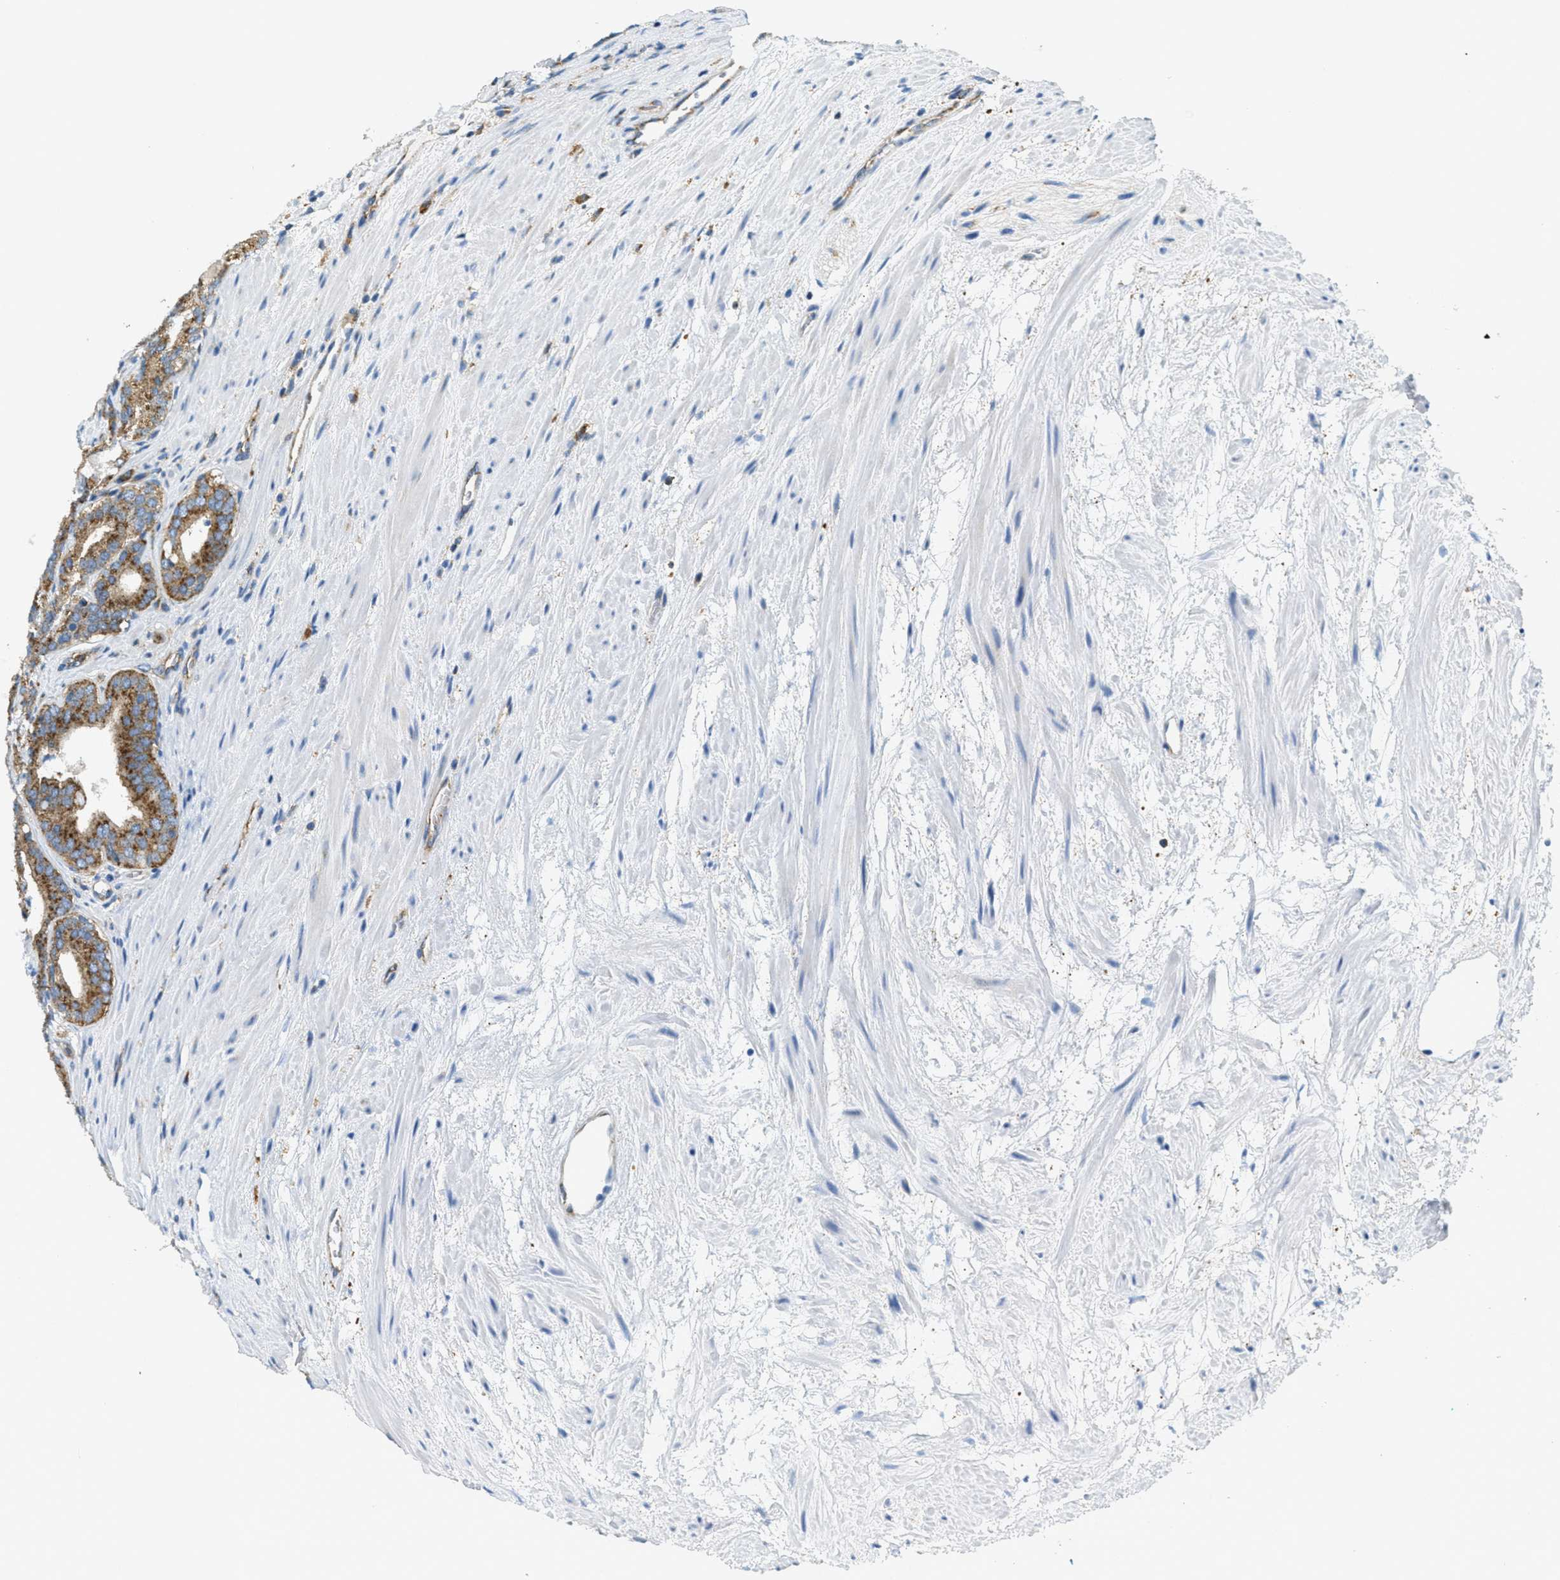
{"staining": {"intensity": "strong", "quantity": ">75%", "location": "cytoplasmic/membranous"}, "tissue": "prostate cancer", "cell_type": "Tumor cells", "image_type": "cancer", "snomed": [{"axis": "morphology", "description": "Adenocarcinoma, High grade"}, {"axis": "topography", "description": "Prostate"}], "caption": "A brown stain labels strong cytoplasmic/membranous expression of a protein in human high-grade adenocarcinoma (prostate) tumor cells.", "gene": "AP2B1", "patient": {"sex": "male", "age": 60}}